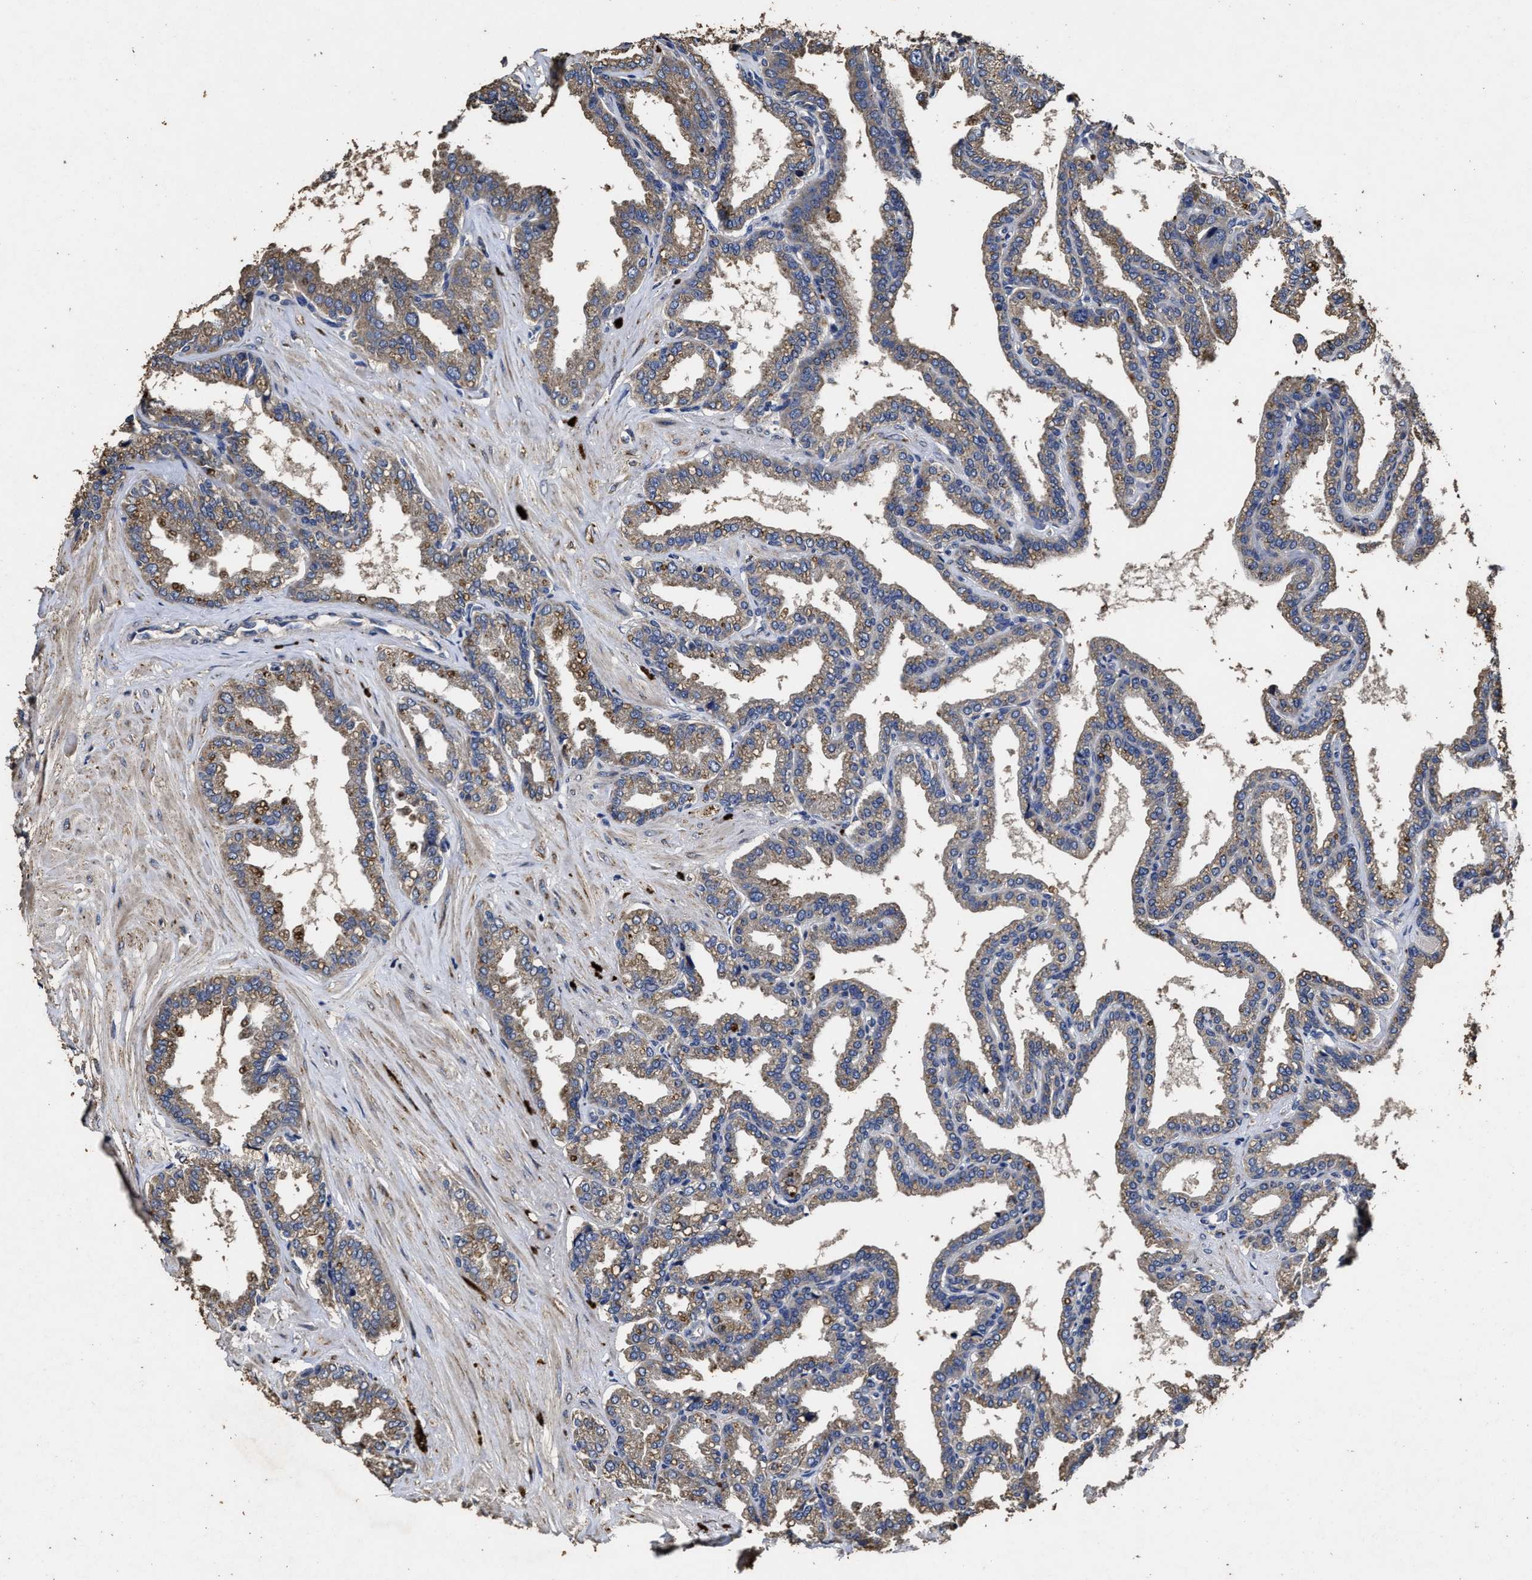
{"staining": {"intensity": "weak", "quantity": ">75%", "location": "cytoplasmic/membranous"}, "tissue": "seminal vesicle", "cell_type": "Glandular cells", "image_type": "normal", "snomed": [{"axis": "morphology", "description": "Normal tissue, NOS"}, {"axis": "topography", "description": "Seminal veicle"}], "caption": "Brown immunohistochemical staining in normal human seminal vesicle reveals weak cytoplasmic/membranous expression in approximately >75% of glandular cells. The staining was performed using DAB (3,3'-diaminobenzidine), with brown indicating positive protein expression. Nuclei are stained blue with hematoxylin.", "gene": "PPM1K", "patient": {"sex": "male", "age": 46}}